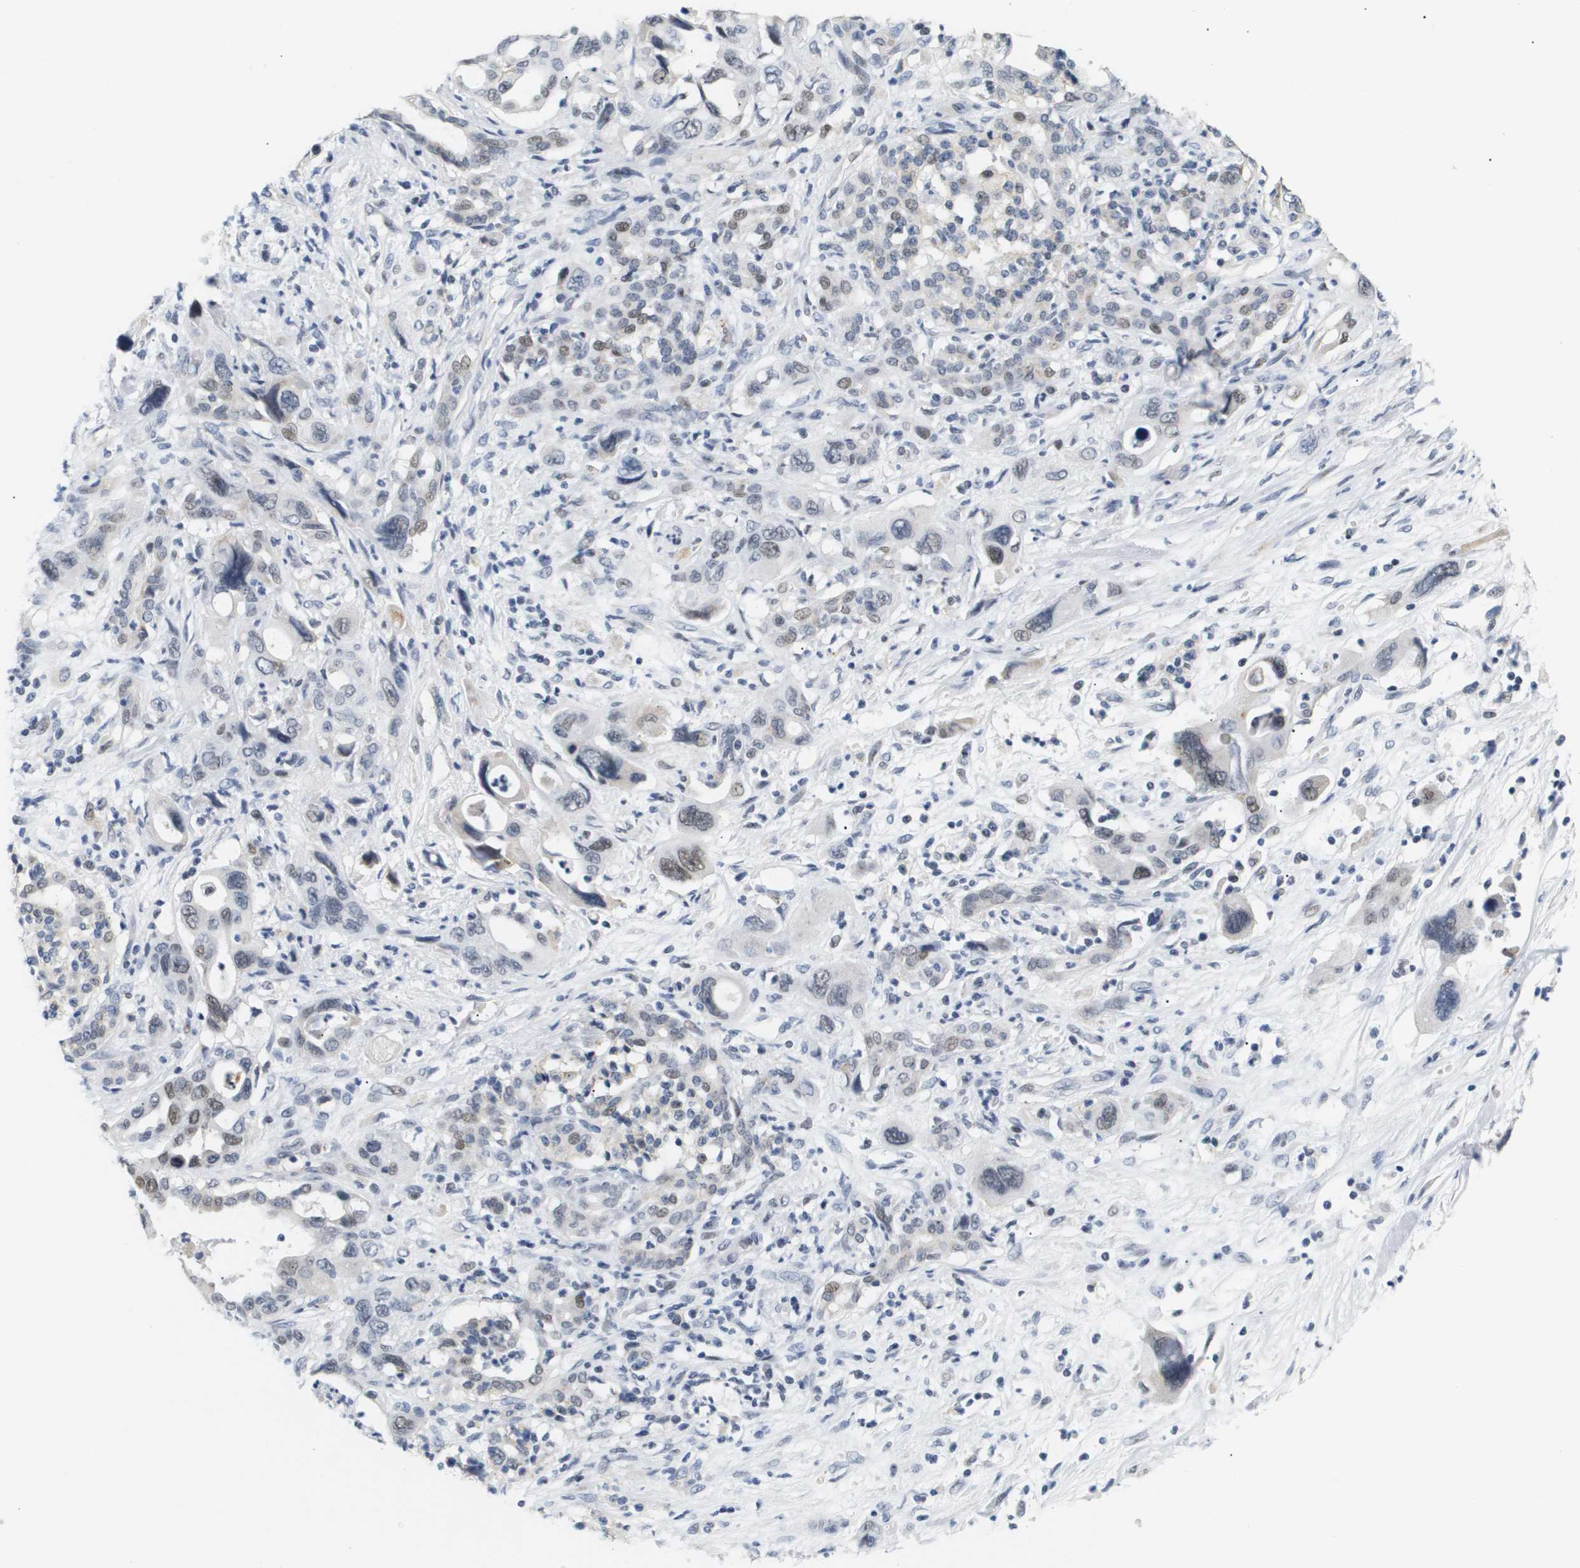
{"staining": {"intensity": "weak", "quantity": "<25%", "location": "nuclear"}, "tissue": "pancreatic cancer", "cell_type": "Tumor cells", "image_type": "cancer", "snomed": [{"axis": "morphology", "description": "Adenocarcinoma, NOS"}, {"axis": "topography", "description": "Pancreas"}], "caption": "High magnification brightfield microscopy of pancreatic cancer (adenocarcinoma) stained with DAB (3,3'-diaminobenzidine) (brown) and counterstained with hematoxylin (blue): tumor cells show no significant positivity. (DAB immunohistochemistry, high magnification).", "gene": "PPARD", "patient": {"sex": "male", "age": 46}}